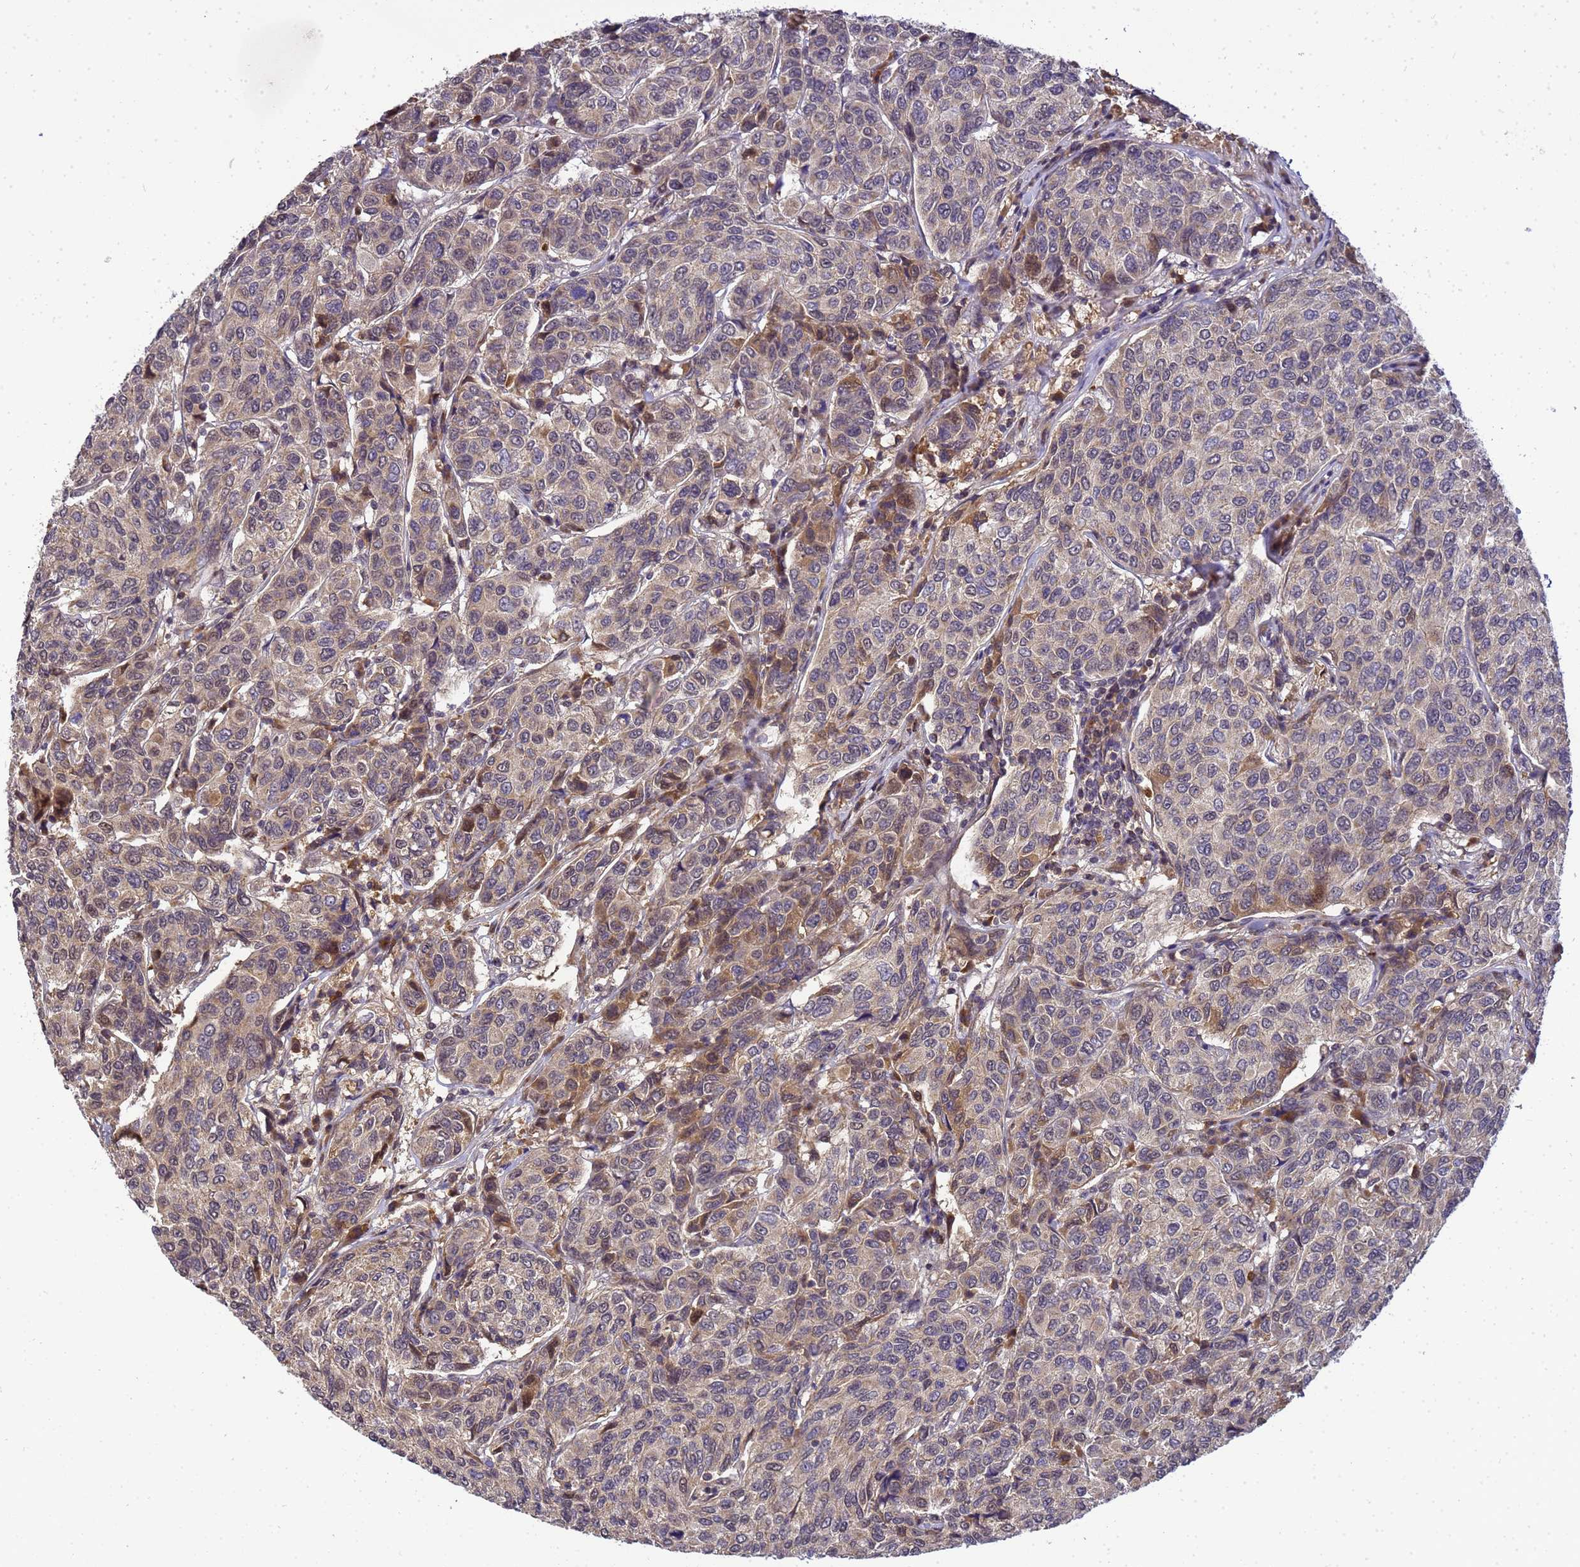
{"staining": {"intensity": "weak", "quantity": "<25%", "location": "cytoplasmic/membranous"}, "tissue": "breast cancer", "cell_type": "Tumor cells", "image_type": "cancer", "snomed": [{"axis": "morphology", "description": "Duct carcinoma"}, {"axis": "topography", "description": "Breast"}], "caption": "This photomicrograph is of breast invasive ductal carcinoma stained with IHC to label a protein in brown with the nuclei are counter-stained blue. There is no staining in tumor cells.", "gene": "TMEM74B", "patient": {"sex": "female", "age": 55}}